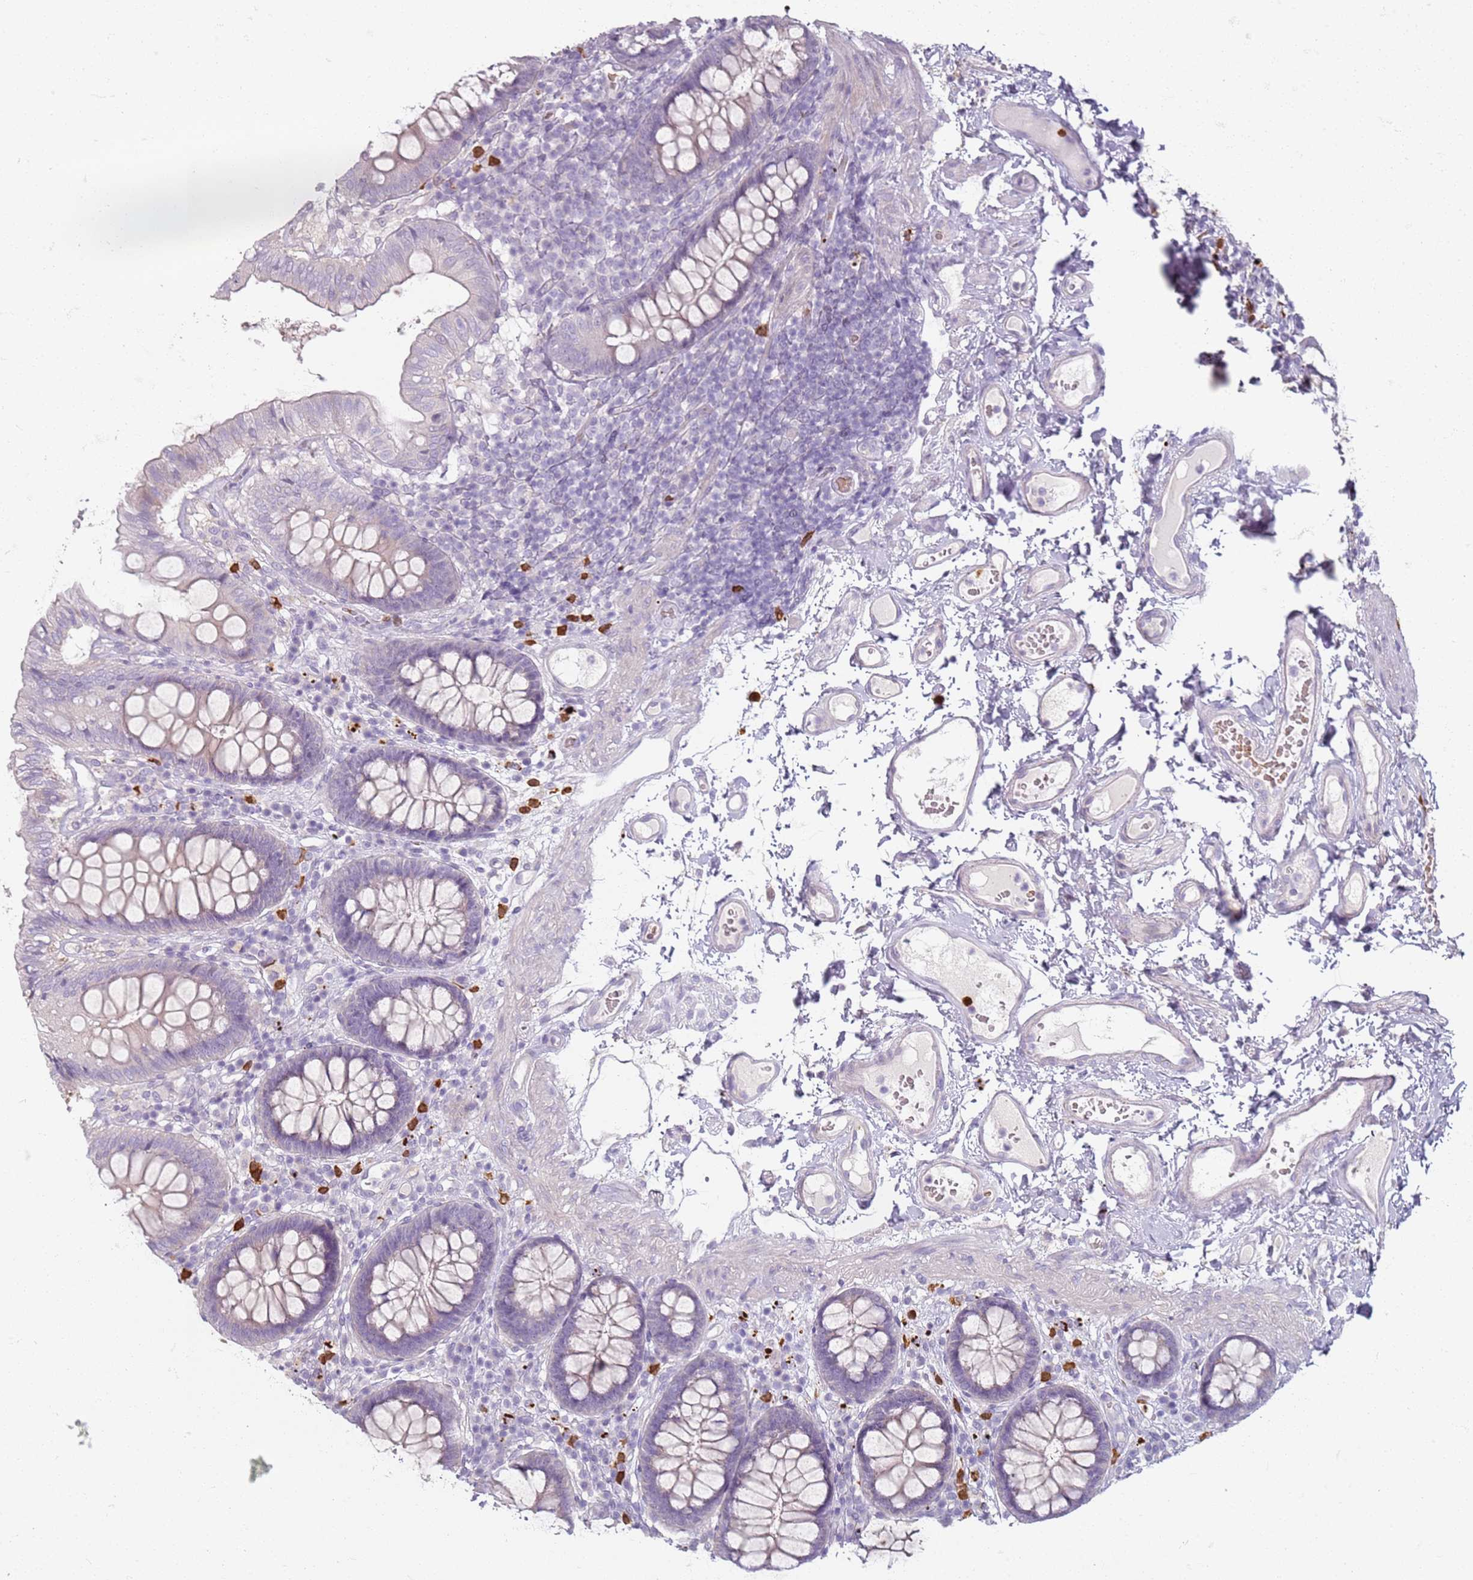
{"staining": {"intensity": "negative", "quantity": "none", "location": "none"}, "tissue": "colon", "cell_type": "Endothelial cells", "image_type": "normal", "snomed": [{"axis": "morphology", "description": "Normal tissue, NOS"}, {"axis": "topography", "description": "Colon"}], "caption": "This is a micrograph of immunohistochemistry staining of unremarkable colon, which shows no positivity in endothelial cells. Nuclei are stained in blue.", "gene": "CD40LG", "patient": {"sex": "male", "age": 84}}